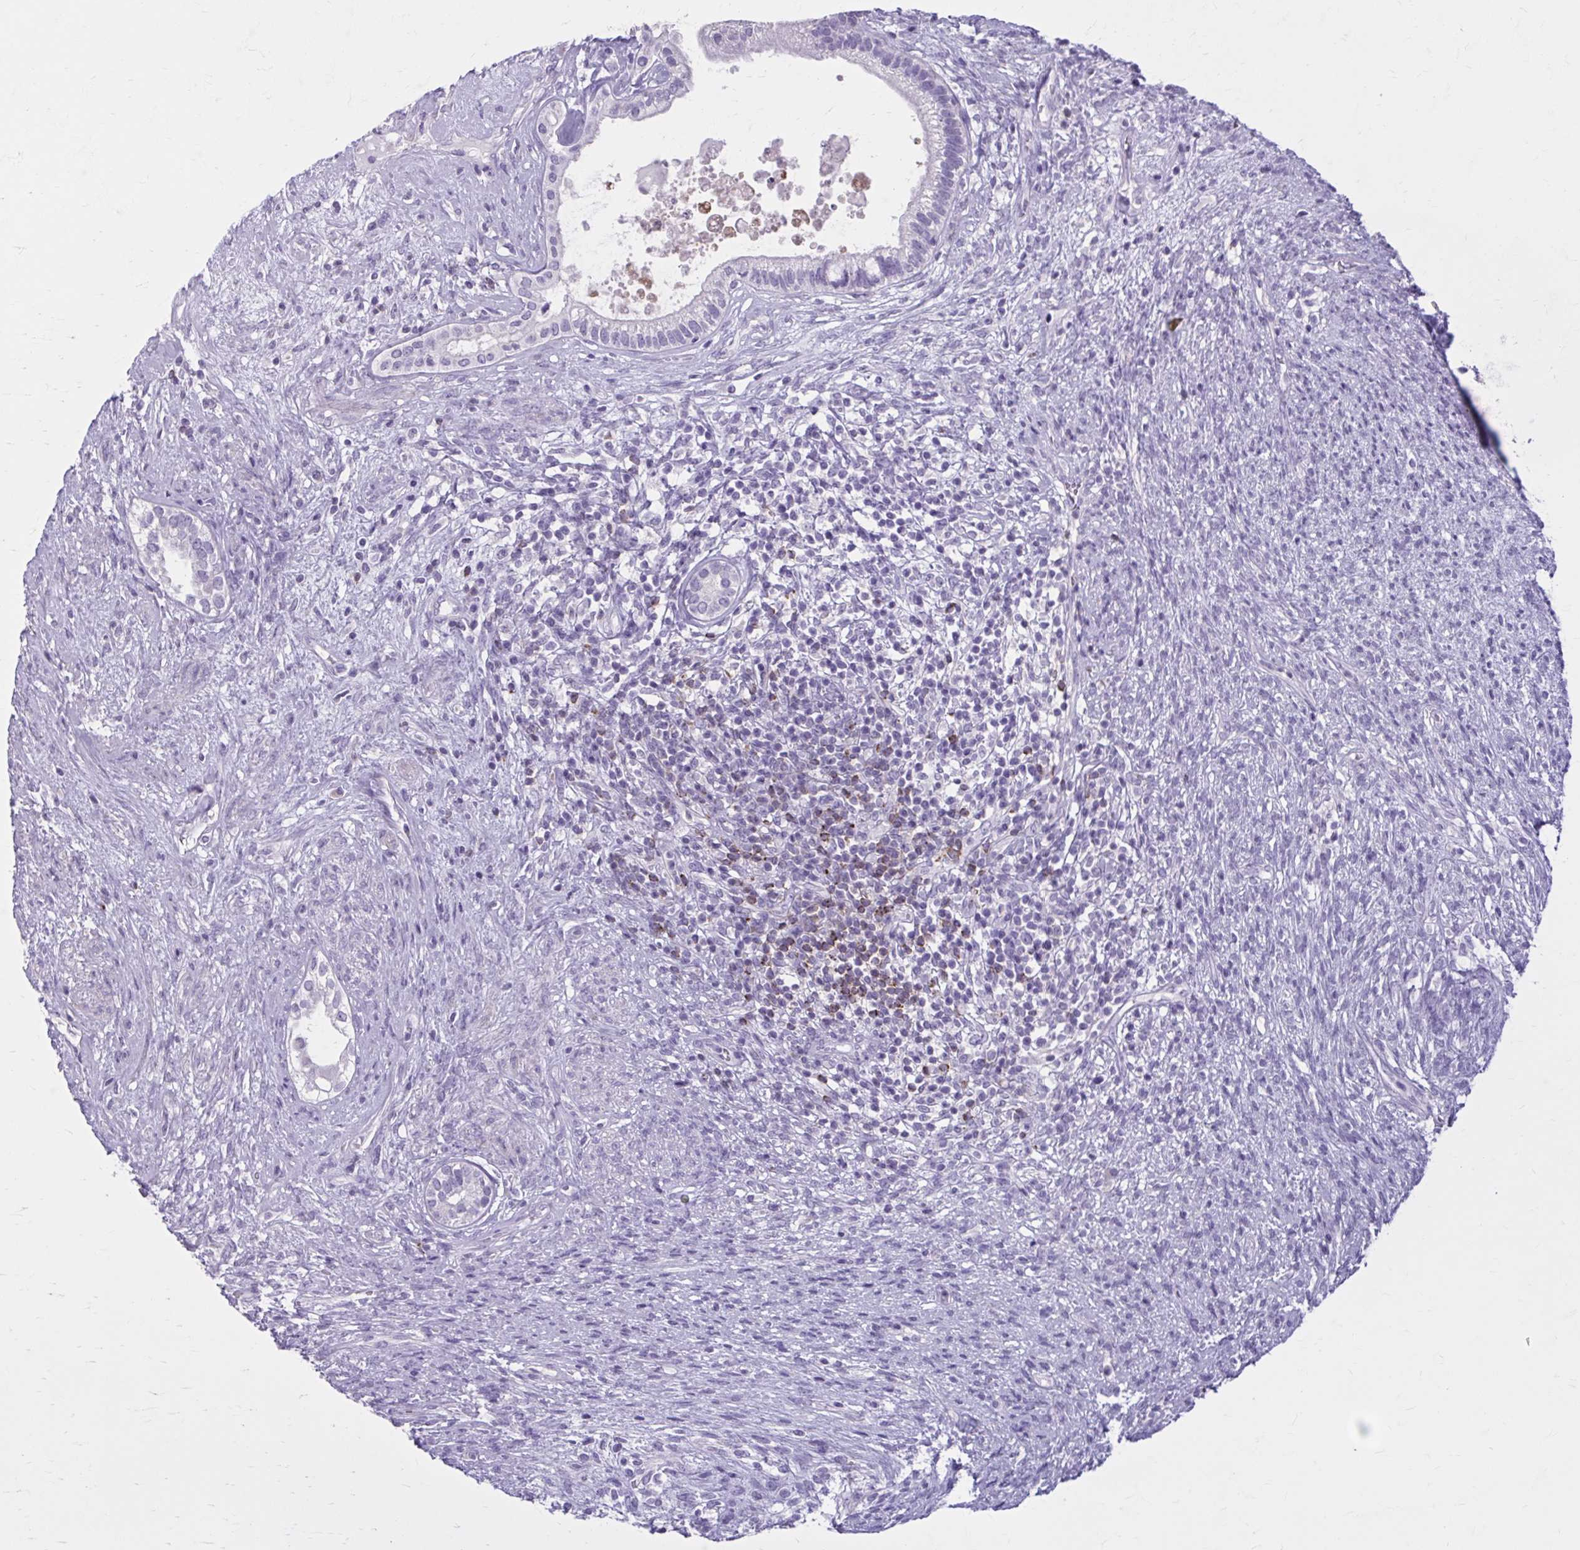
{"staining": {"intensity": "negative", "quantity": "none", "location": "none"}, "tissue": "testis cancer", "cell_type": "Tumor cells", "image_type": "cancer", "snomed": [{"axis": "morphology", "description": "Seminoma, NOS"}, {"axis": "morphology", "description": "Carcinoma, Embryonal, NOS"}, {"axis": "topography", "description": "Testis"}], "caption": "DAB immunohistochemical staining of human testis cancer displays no significant positivity in tumor cells. (Brightfield microscopy of DAB (3,3'-diaminobenzidine) IHC at high magnification).", "gene": "OR4B1", "patient": {"sex": "male", "age": 41}}